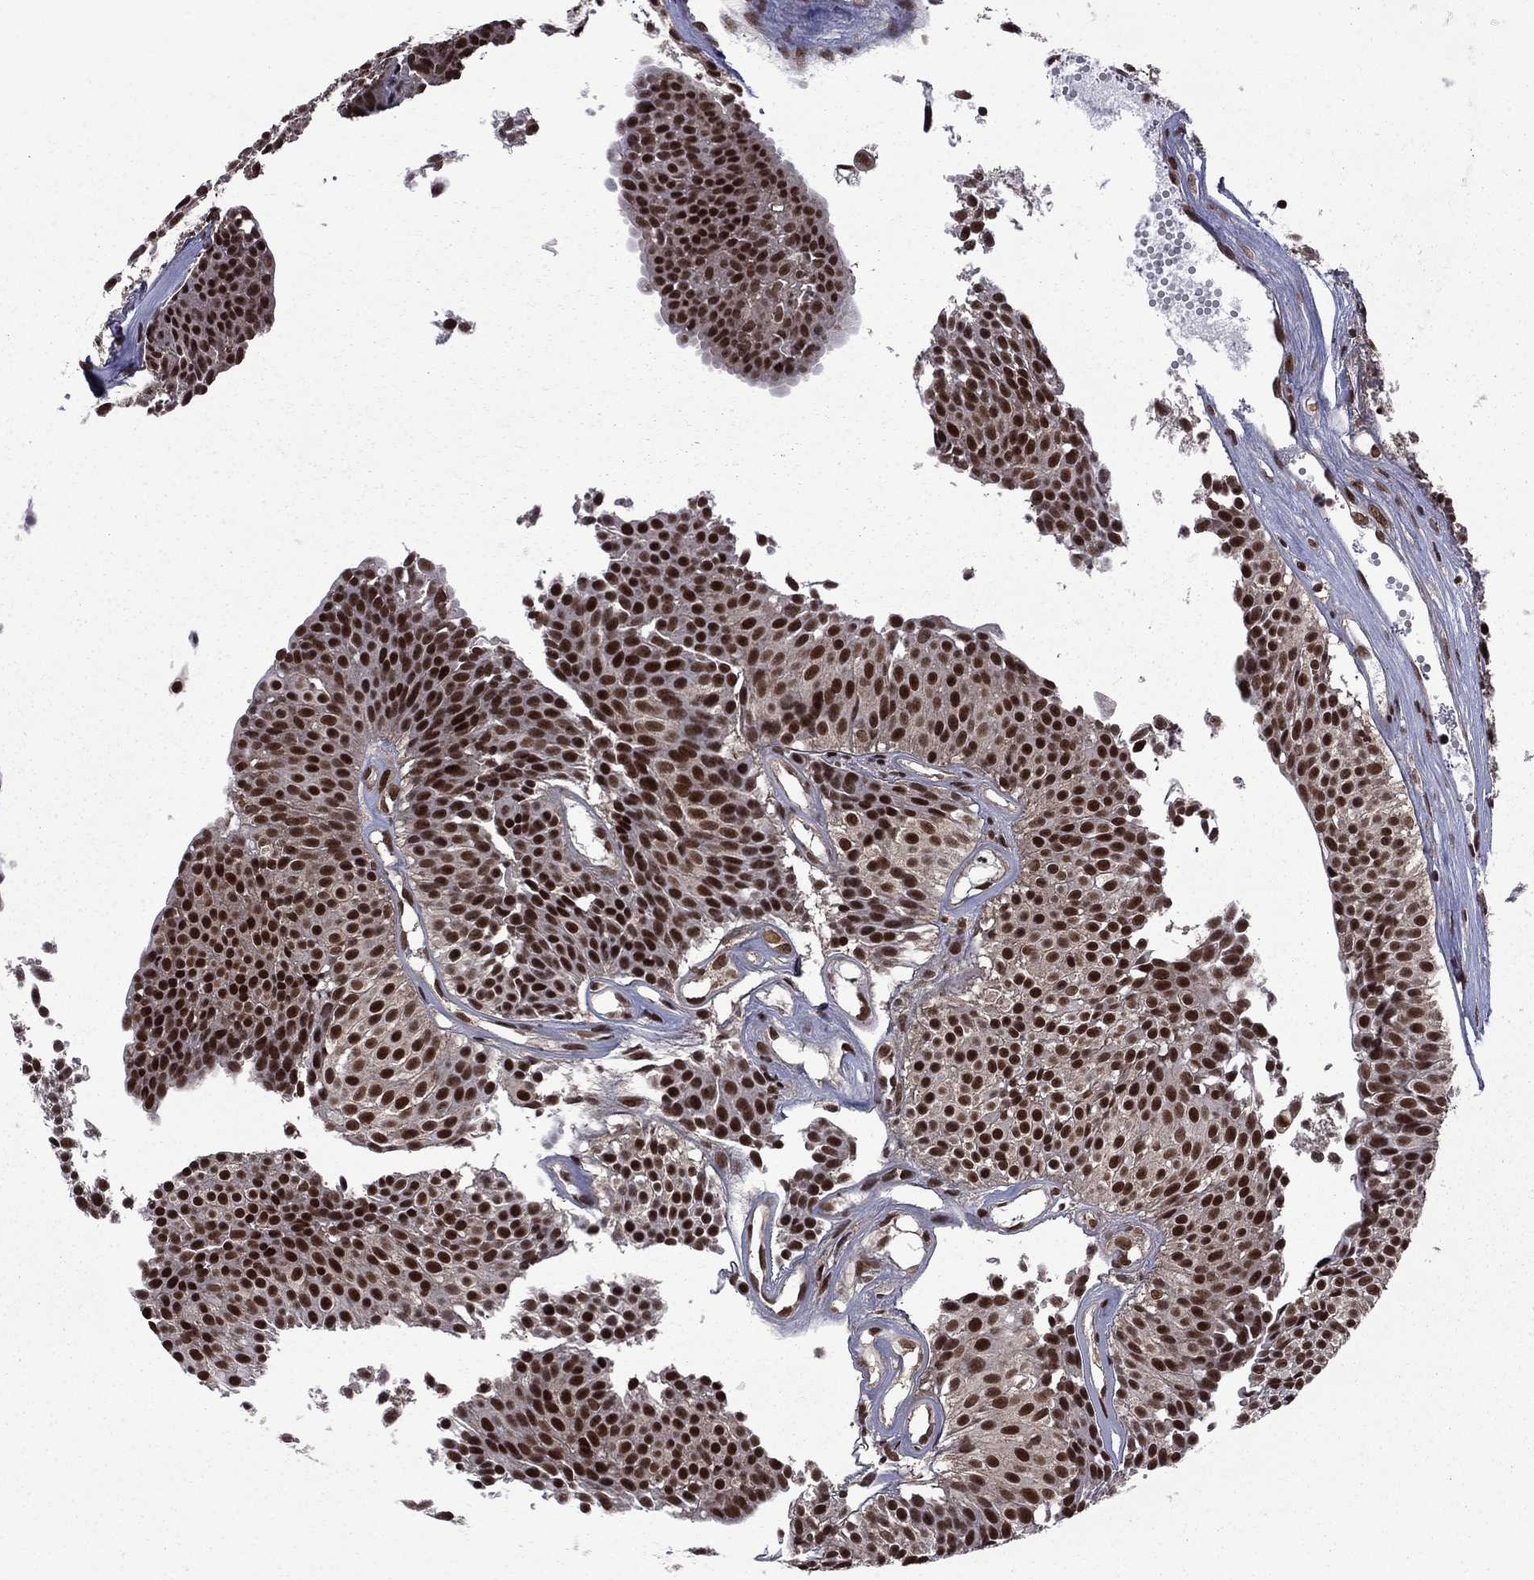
{"staining": {"intensity": "strong", "quantity": ">75%", "location": "nuclear"}, "tissue": "urothelial cancer", "cell_type": "Tumor cells", "image_type": "cancer", "snomed": [{"axis": "morphology", "description": "Urothelial carcinoma, Low grade"}, {"axis": "topography", "description": "Urinary bladder"}], "caption": "Brown immunohistochemical staining in urothelial cancer reveals strong nuclear expression in about >75% of tumor cells. Nuclei are stained in blue.", "gene": "MED25", "patient": {"sex": "male", "age": 63}}